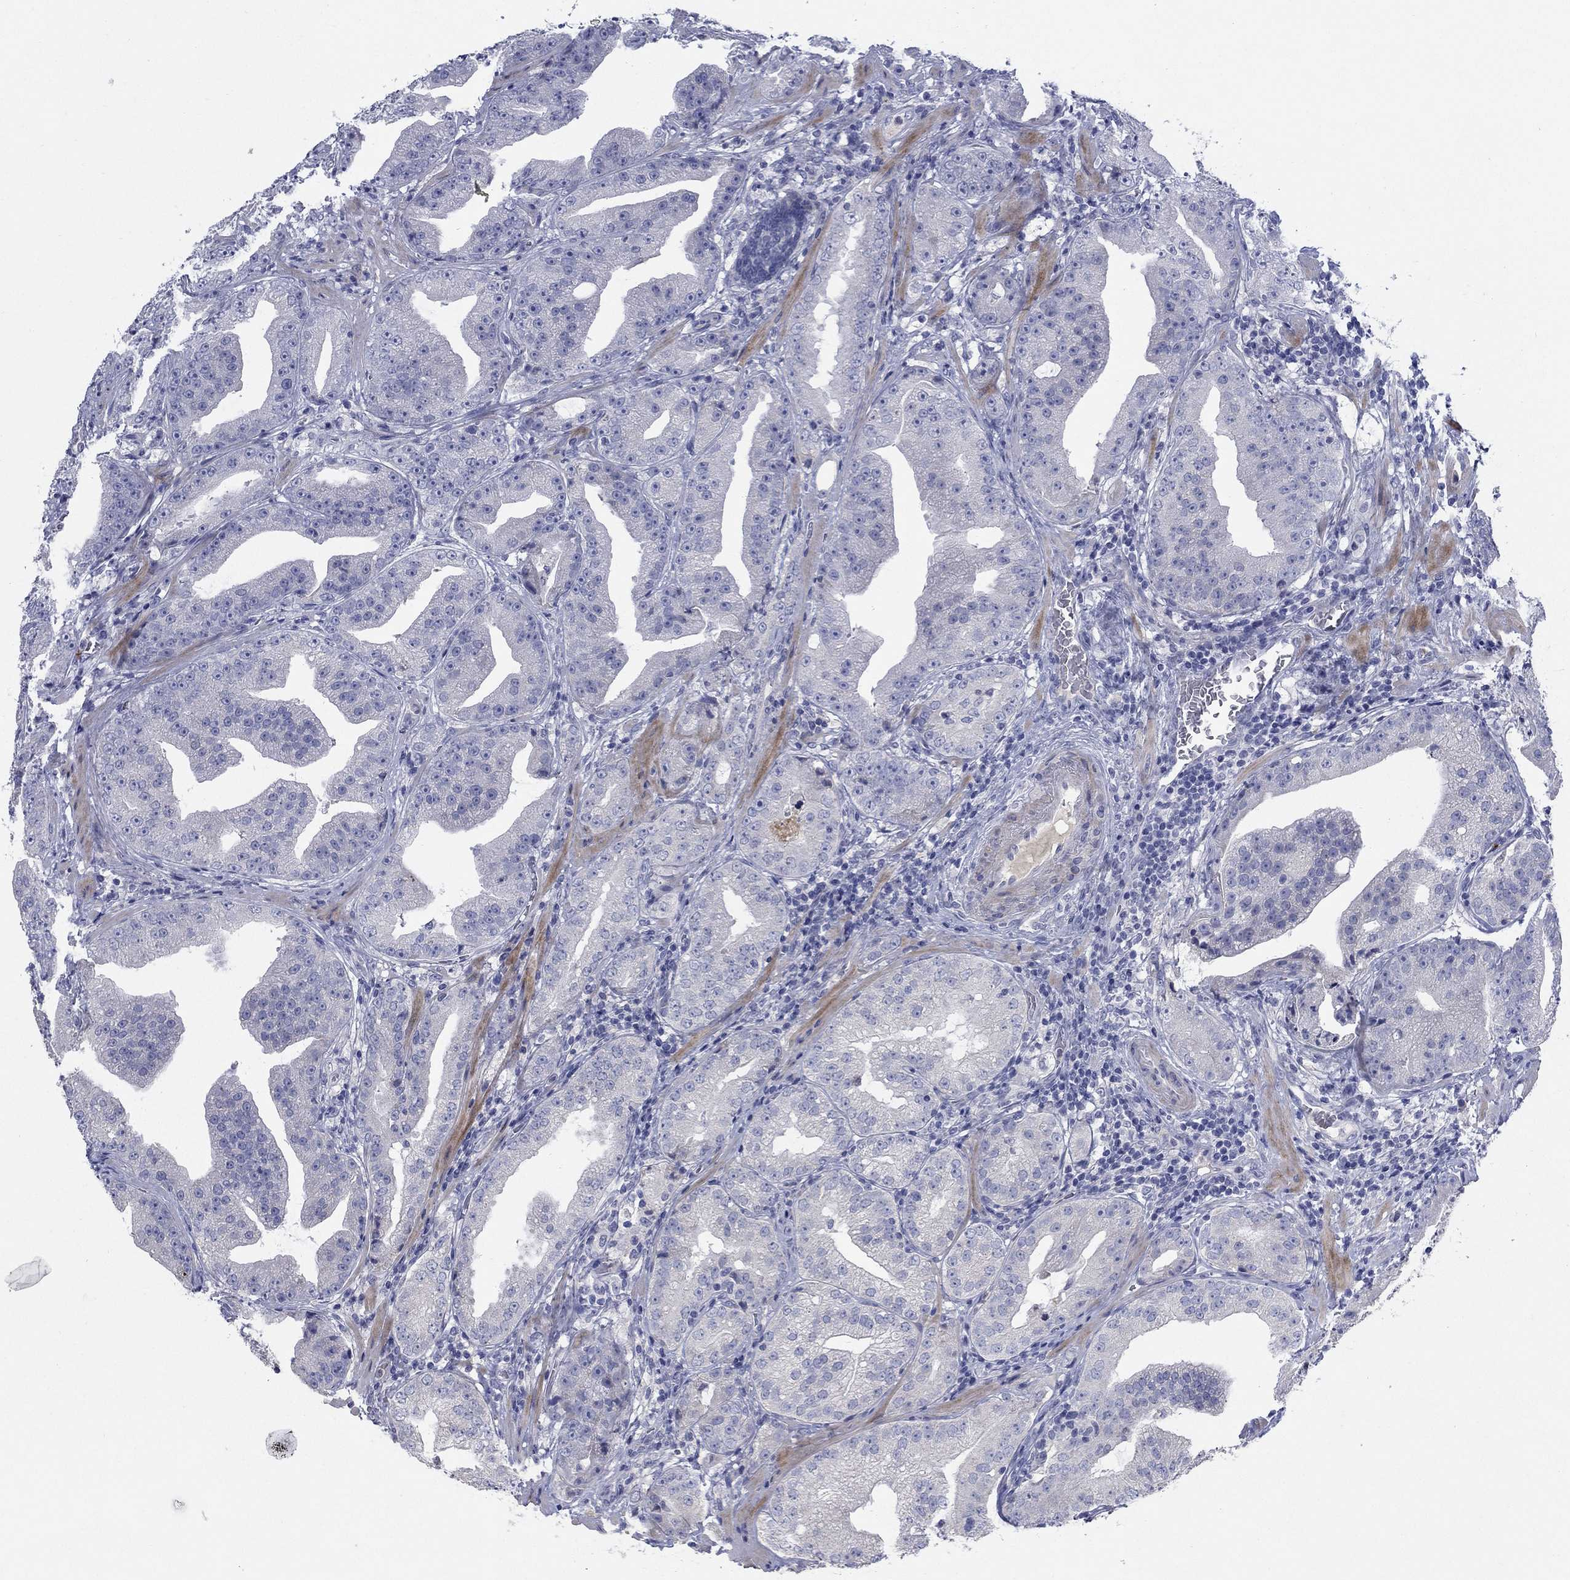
{"staining": {"intensity": "negative", "quantity": "none", "location": "none"}, "tissue": "prostate cancer", "cell_type": "Tumor cells", "image_type": "cancer", "snomed": [{"axis": "morphology", "description": "Adenocarcinoma, Low grade"}, {"axis": "topography", "description": "Prostate"}], "caption": "Immunohistochemistry (IHC) micrograph of neoplastic tissue: prostate cancer stained with DAB (3,3'-diaminobenzidine) displays no significant protein positivity in tumor cells.", "gene": "TMEM249", "patient": {"sex": "male", "age": 62}}